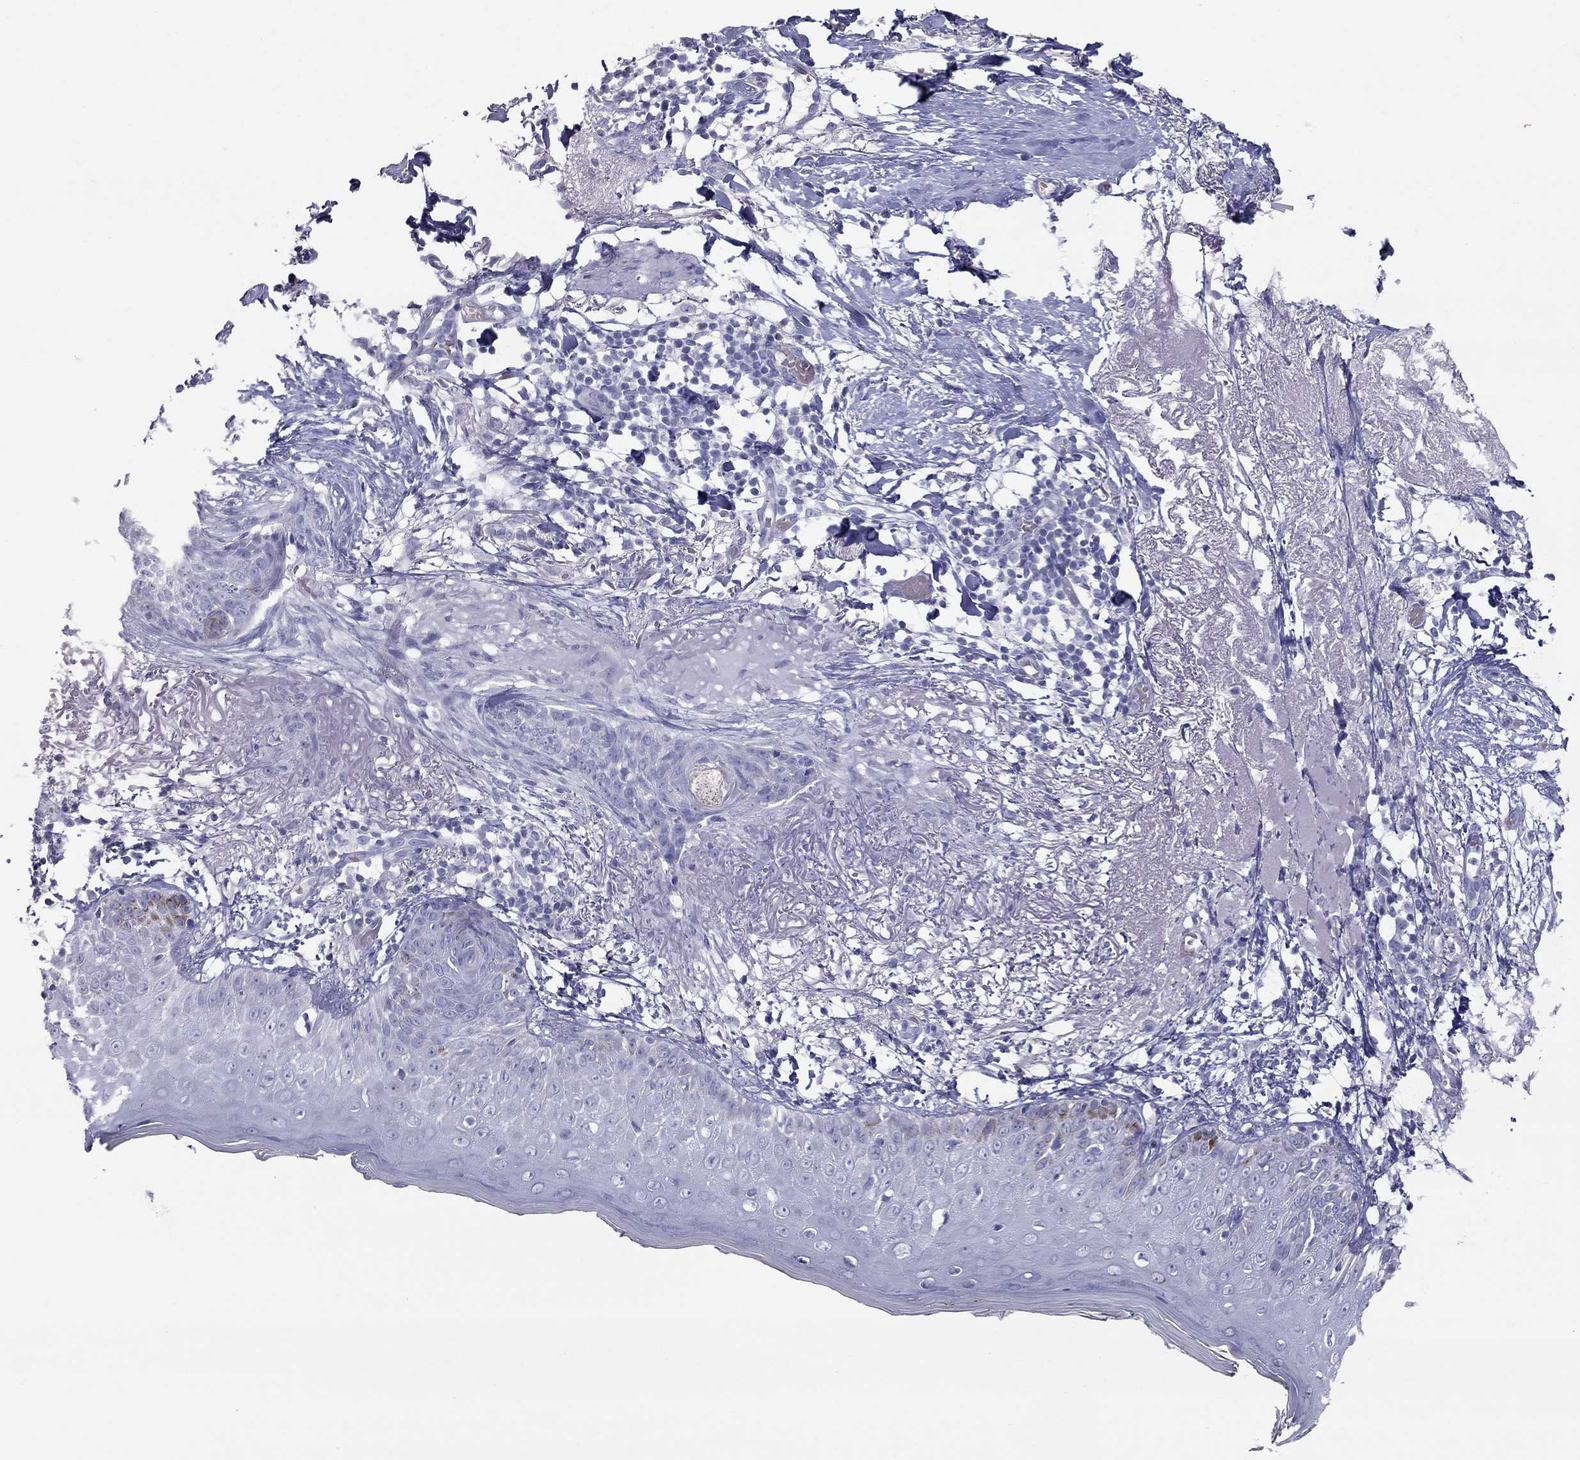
{"staining": {"intensity": "negative", "quantity": "none", "location": "none"}, "tissue": "skin cancer", "cell_type": "Tumor cells", "image_type": "cancer", "snomed": [{"axis": "morphology", "description": "Normal tissue, NOS"}, {"axis": "morphology", "description": "Basal cell carcinoma"}, {"axis": "topography", "description": "Skin"}], "caption": "Image shows no protein staining in tumor cells of skin cancer tissue.", "gene": "MUC16", "patient": {"sex": "male", "age": 84}}